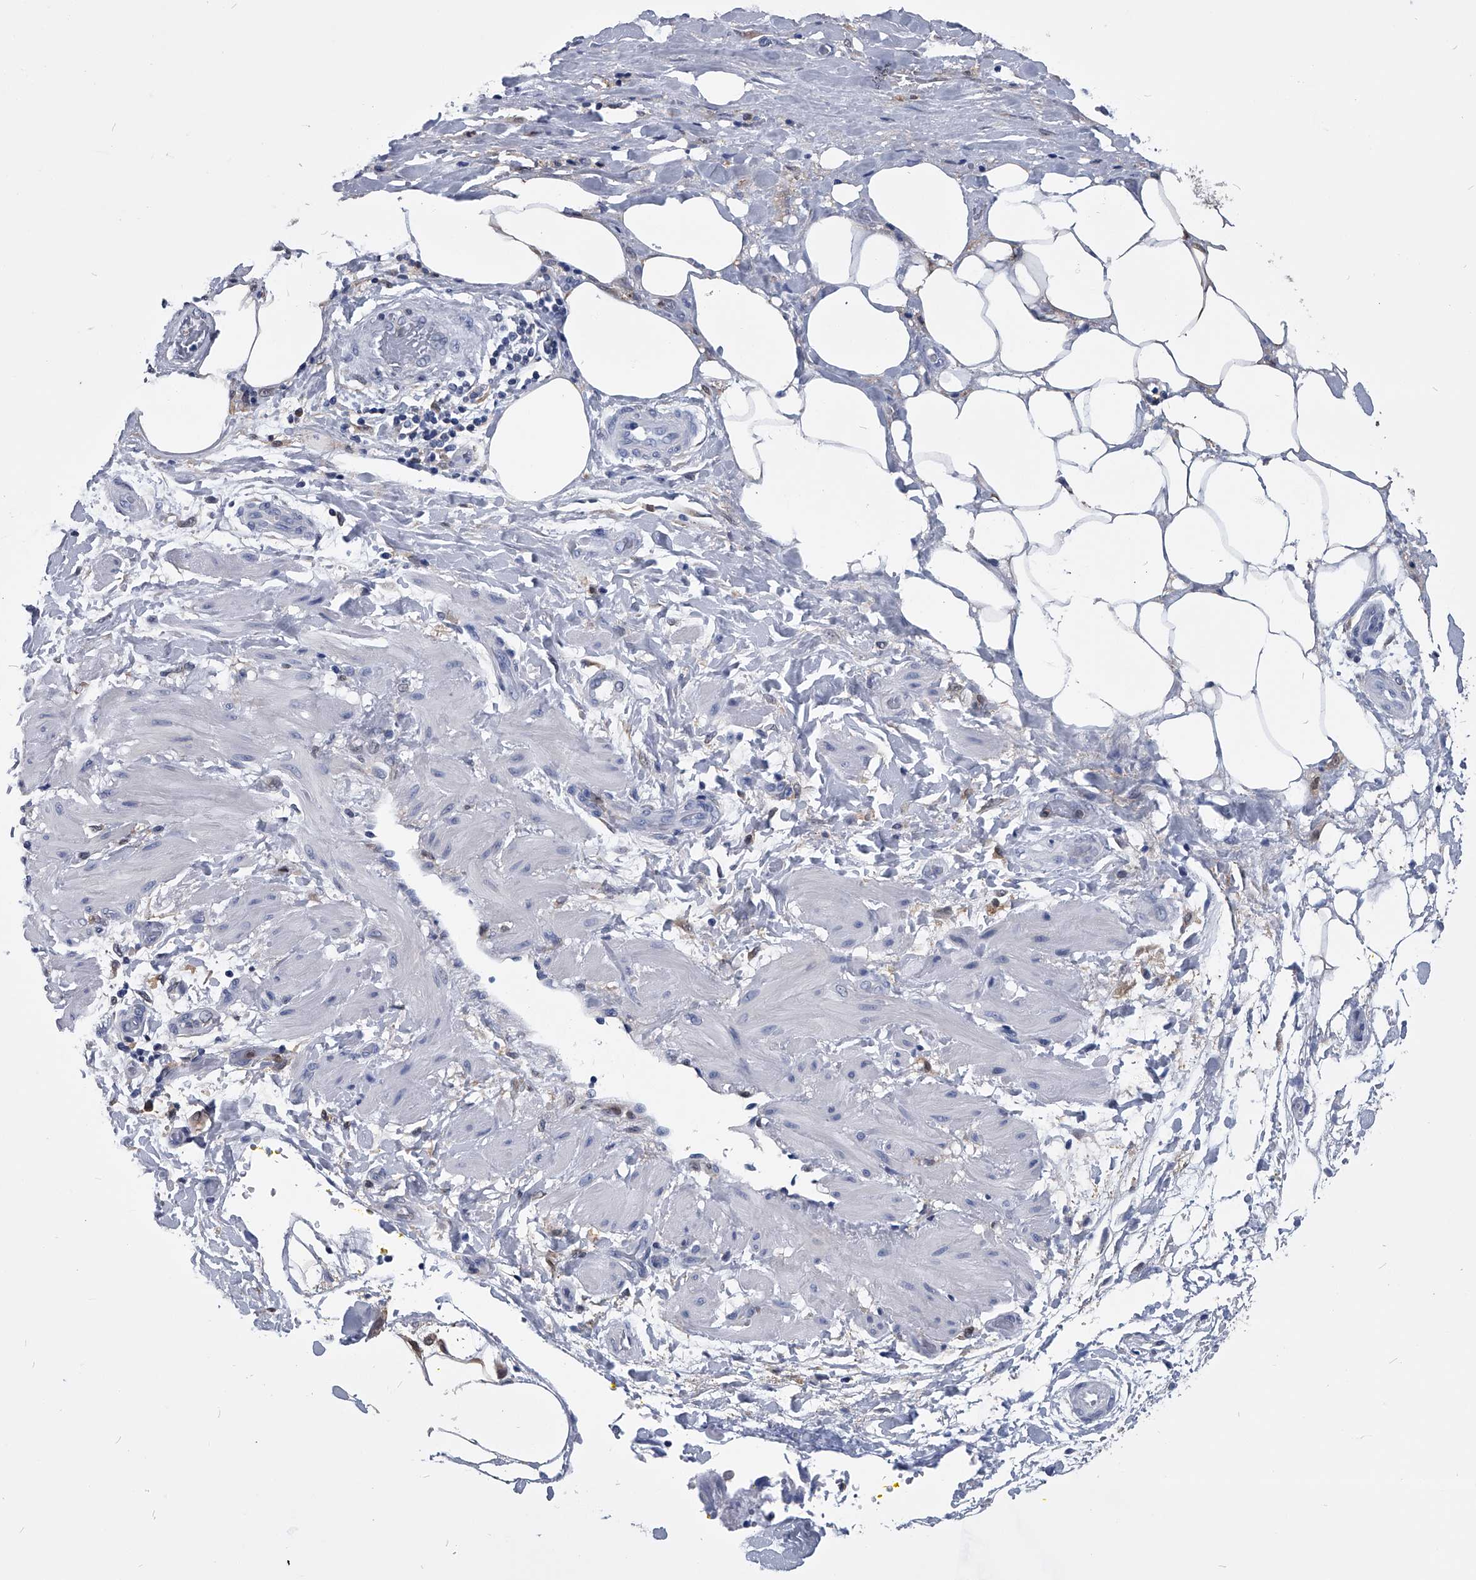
{"staining": {"intensity": "negative", "quantity": "none", "location": "none"}, "tissue": "pancreatic cancer", "cell_type": "Tumor cells", "image_type": "cancer", "snomed": [{"axis": "morphology", "description": "Adenocarcinoma, NOS"}, {"axis": "topography", "description": "Pancreas"}], "caption": "Micrograph shows no significant protein expression in tumor cells of pancreatic adenocarcinoma.", "gene": "PDXK", "patient": {"sex": "male", "age": 70}}